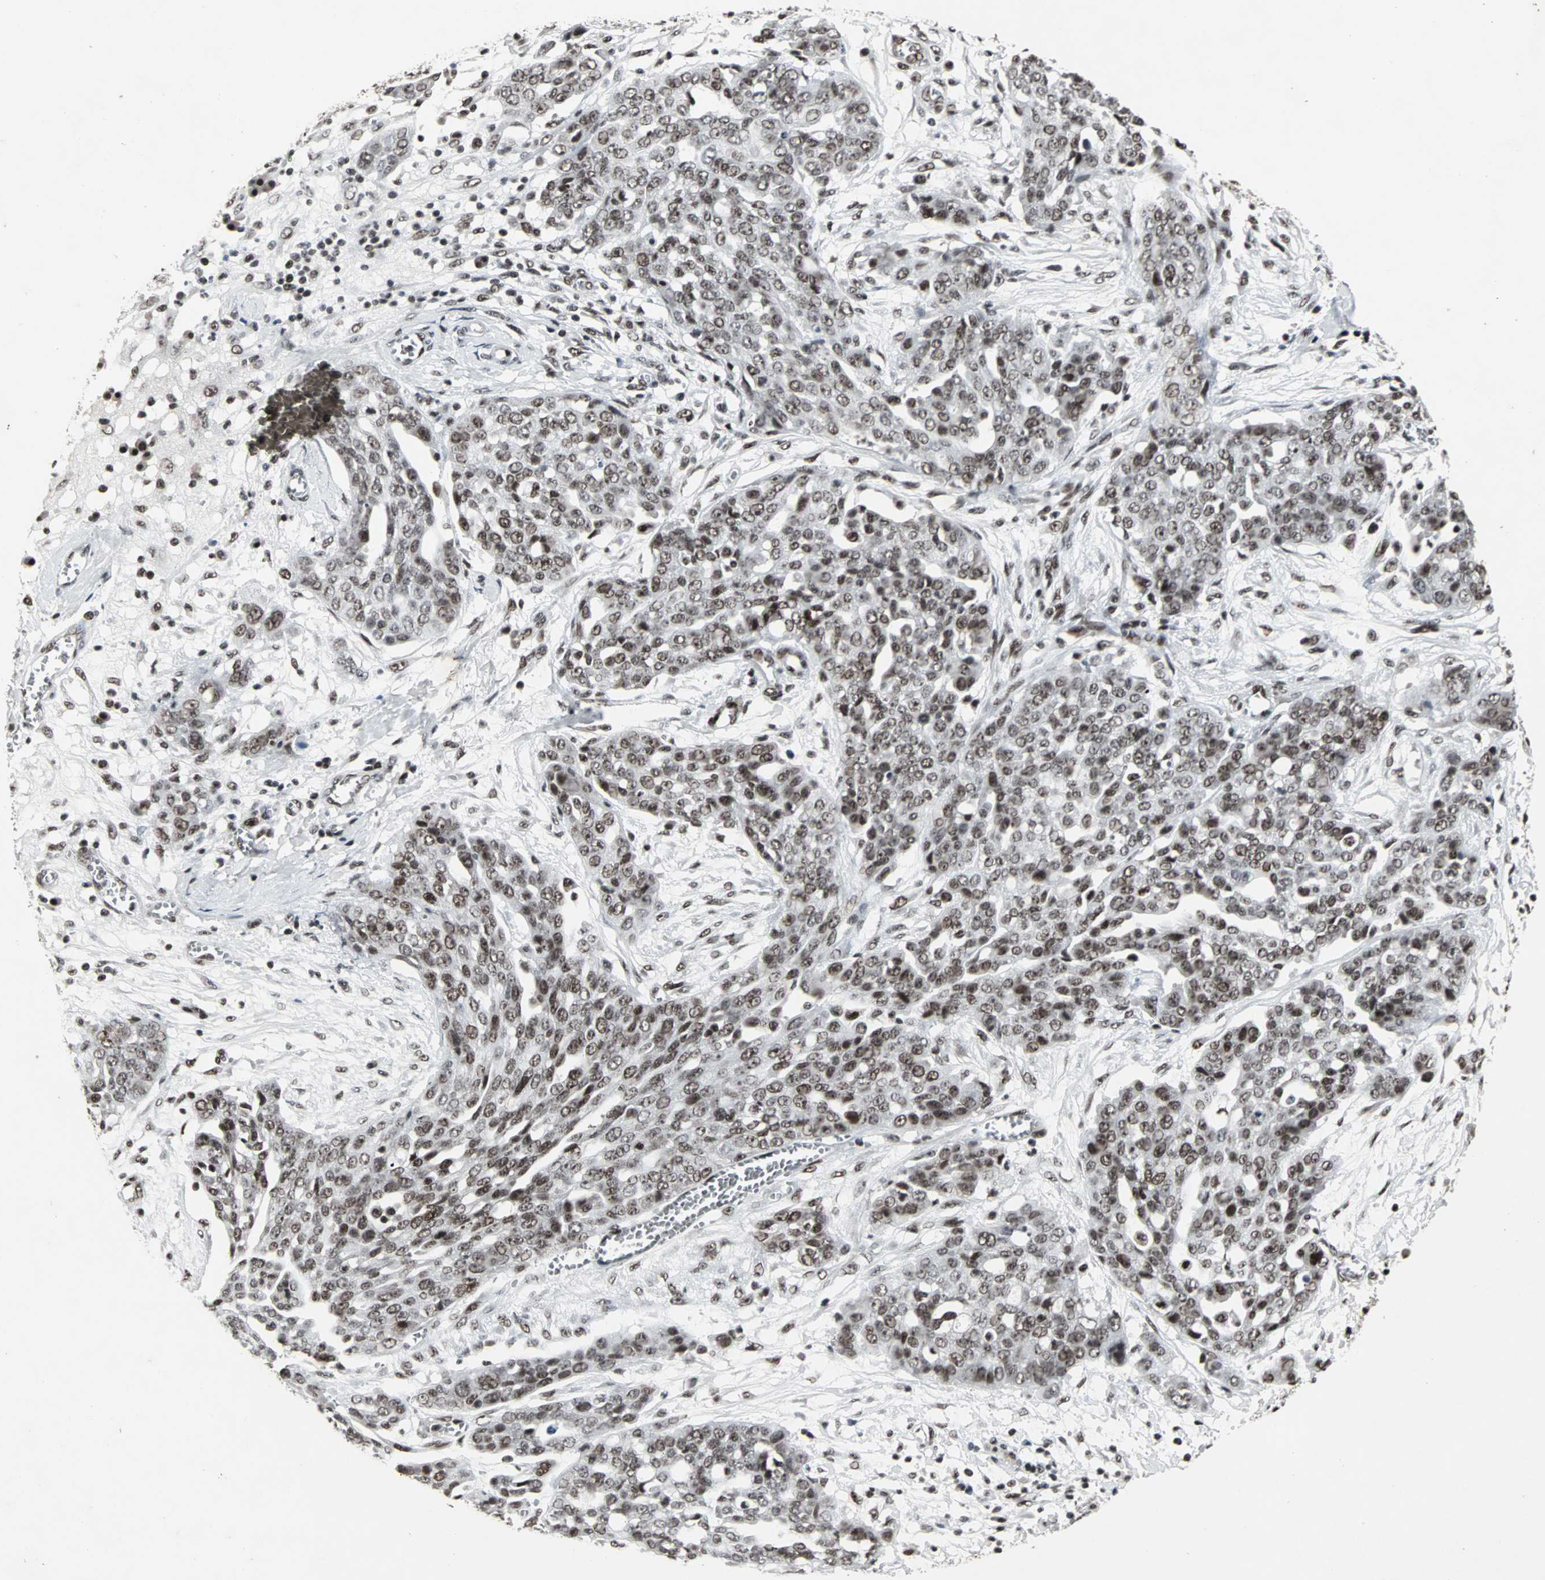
{"staining": {"intensity": "moderate", "quantity": ">75%", "location": "nuclear"}, "tissue": "ovarian cancer", "cell_type": "Tumor cells", "image_type": "cancer", "snomed": [{"axis": "morphology", "description": "Cystadenocarcinoma, serous, NOS"}, {"axis": "topography", "description": "Soft tissue"}, {"axis": "topography", "description": "Ovary"}], "caption": "Immunohistochemistry (IHC) of serous cystadenocarcinoma (ovarian) reveals medium levels of moderate nuclear positivity in approximately >75% of tumor cells.", "gene": "PNKP", "patient": {"sex": "female", "age": 57}}